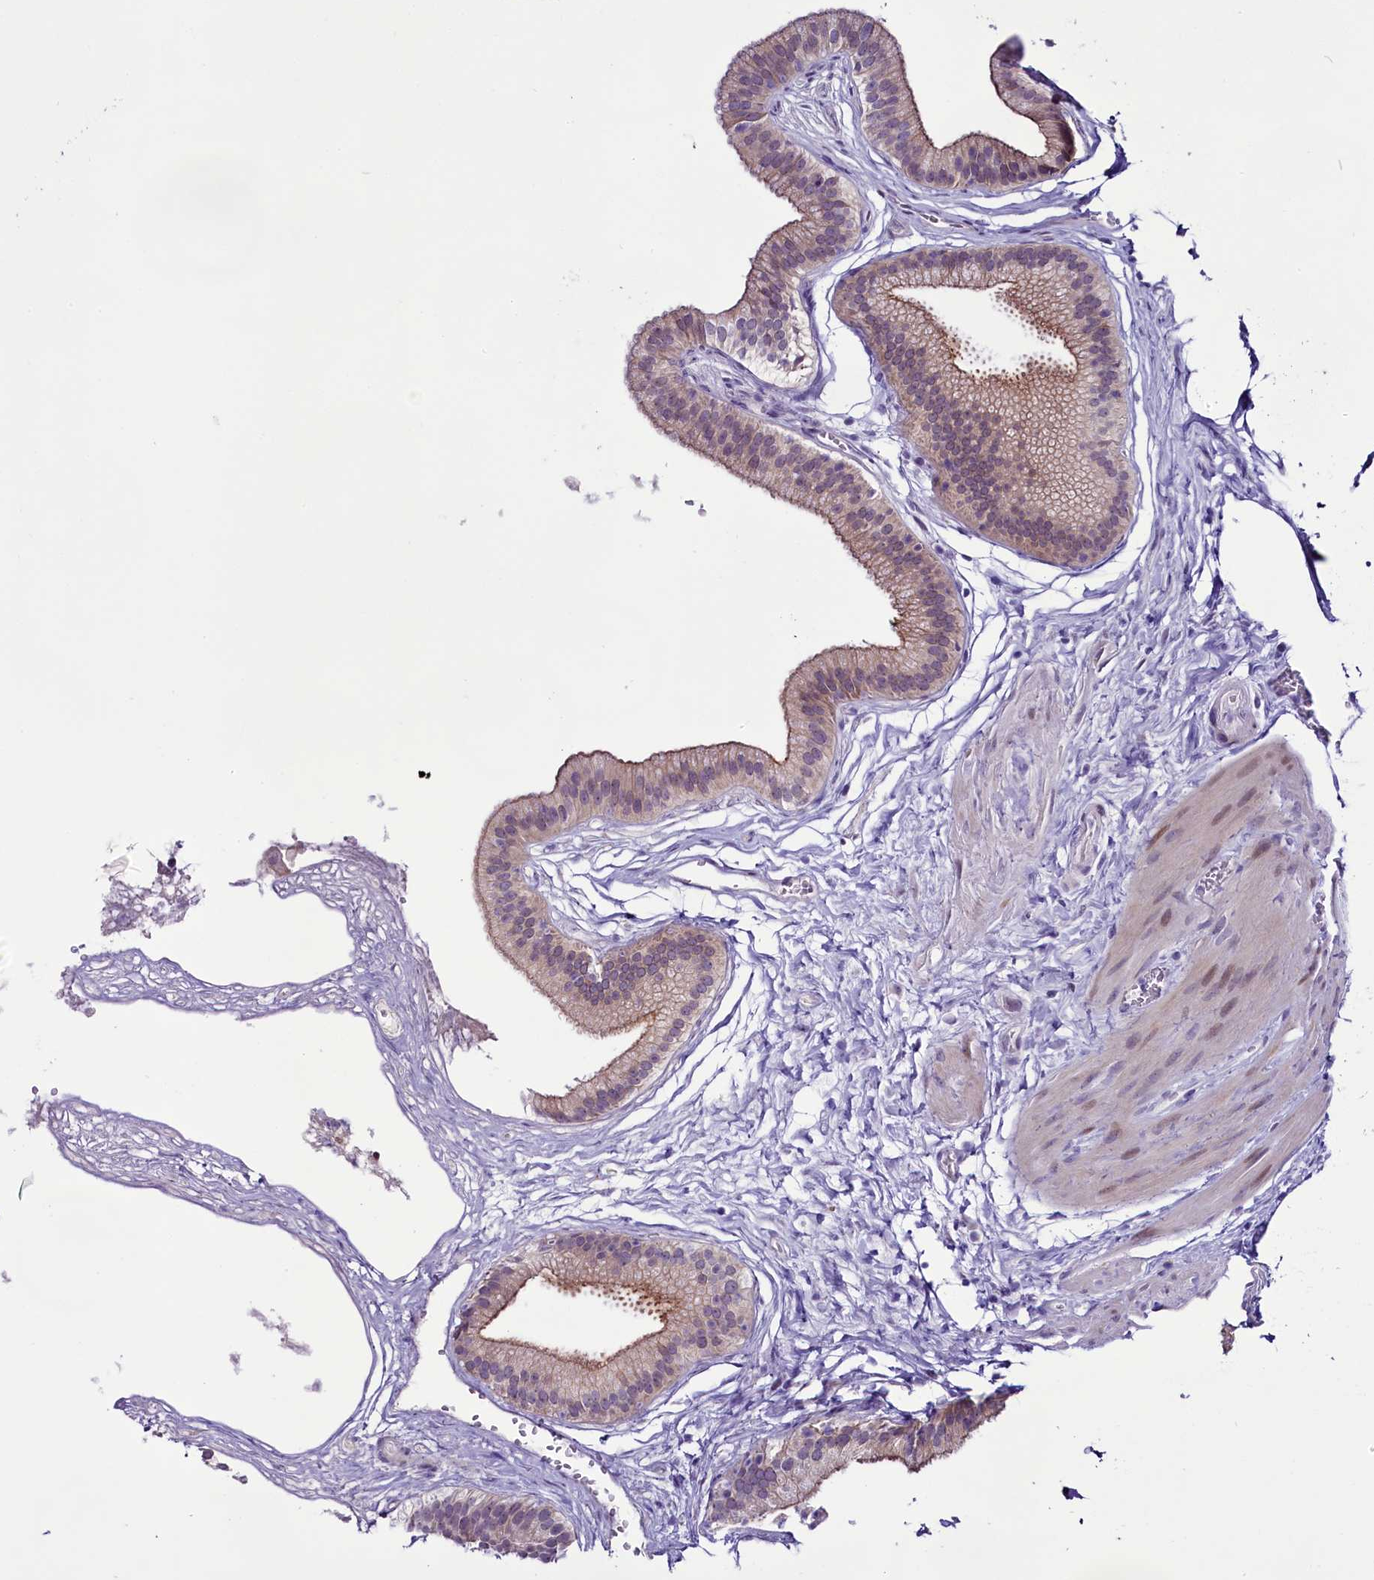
{"staining": {"intensity": "weak", "quantity": "<25%", "location": "cytoplasmic/membranous"}, "tissue": "gallbladder", "cell_type": "Glandular cells", "image_type": "normal", "snomed": [{"axis": "morphology", "description": "Normal tissue, NOS"}, {"axis": "topography", "description": "Gallbladder"}], "caption": "This is an immunohistochemistry photomicrograph of benign gallbladder. There is no expression in glandular cells.", "gene": "CCDC106", "patient": {"sex": "female", "age": 54}}